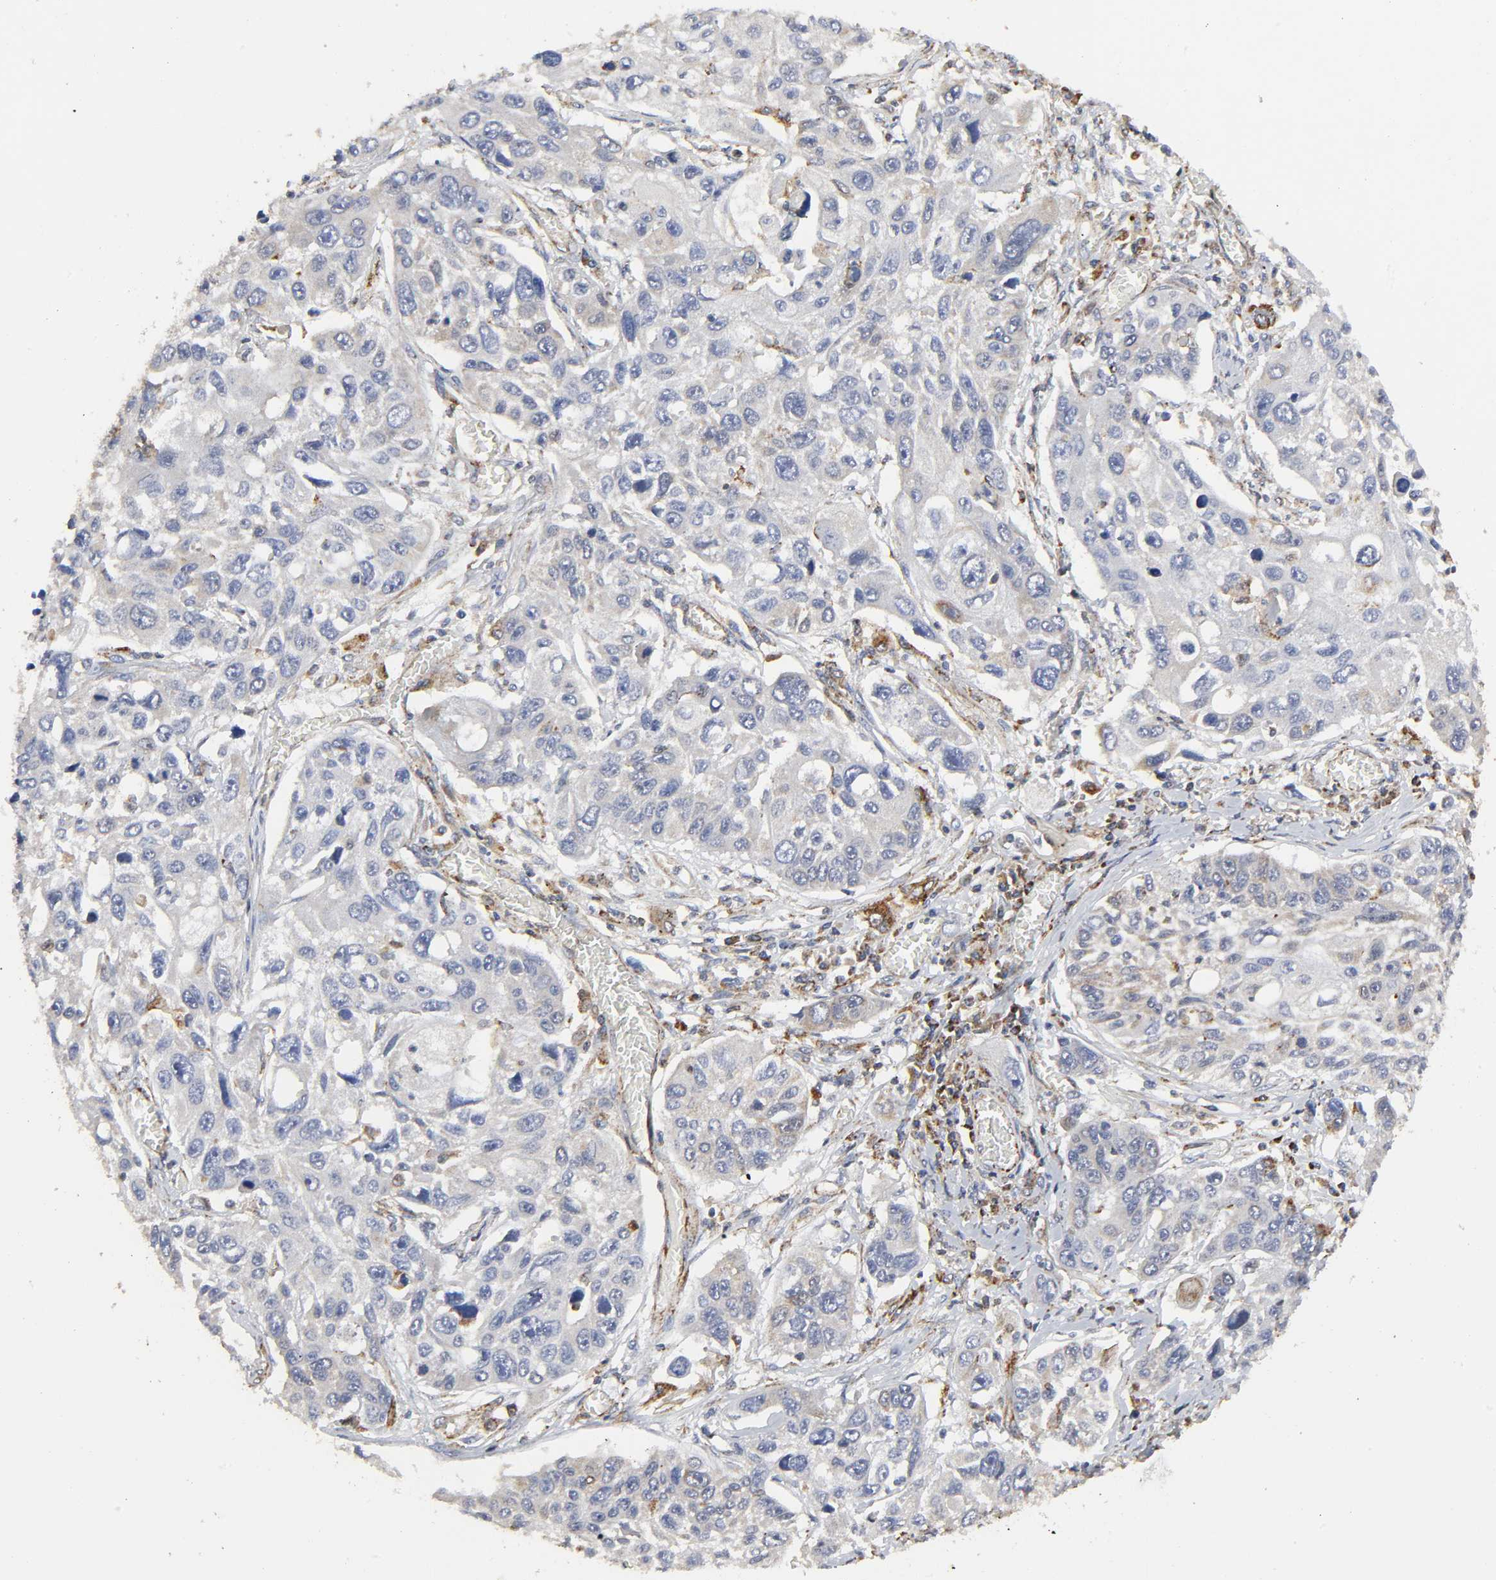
{"staining": {"intensity": "weak", "quantity": "25%-75%", "location": "cytoplasmic/membranous"}, "tissue": "lung cancer", "cell_type": "Tumor cells", "image_type": "cancer", "snomed": [{"axis": "morphology", "description": "Squamous cell carcinoma, NOS"}, {"axis": "topography", "description": "Lung"}], "caption": "This photomicrograph reveals IHC staining of squamous cell carcinoma (lung), with low weak cytoplasmic/membranous expression in approximately 25%-75% of tumor cells.", "gene": "COX6B1", "patient": {"sex": "male", "age": 71}}